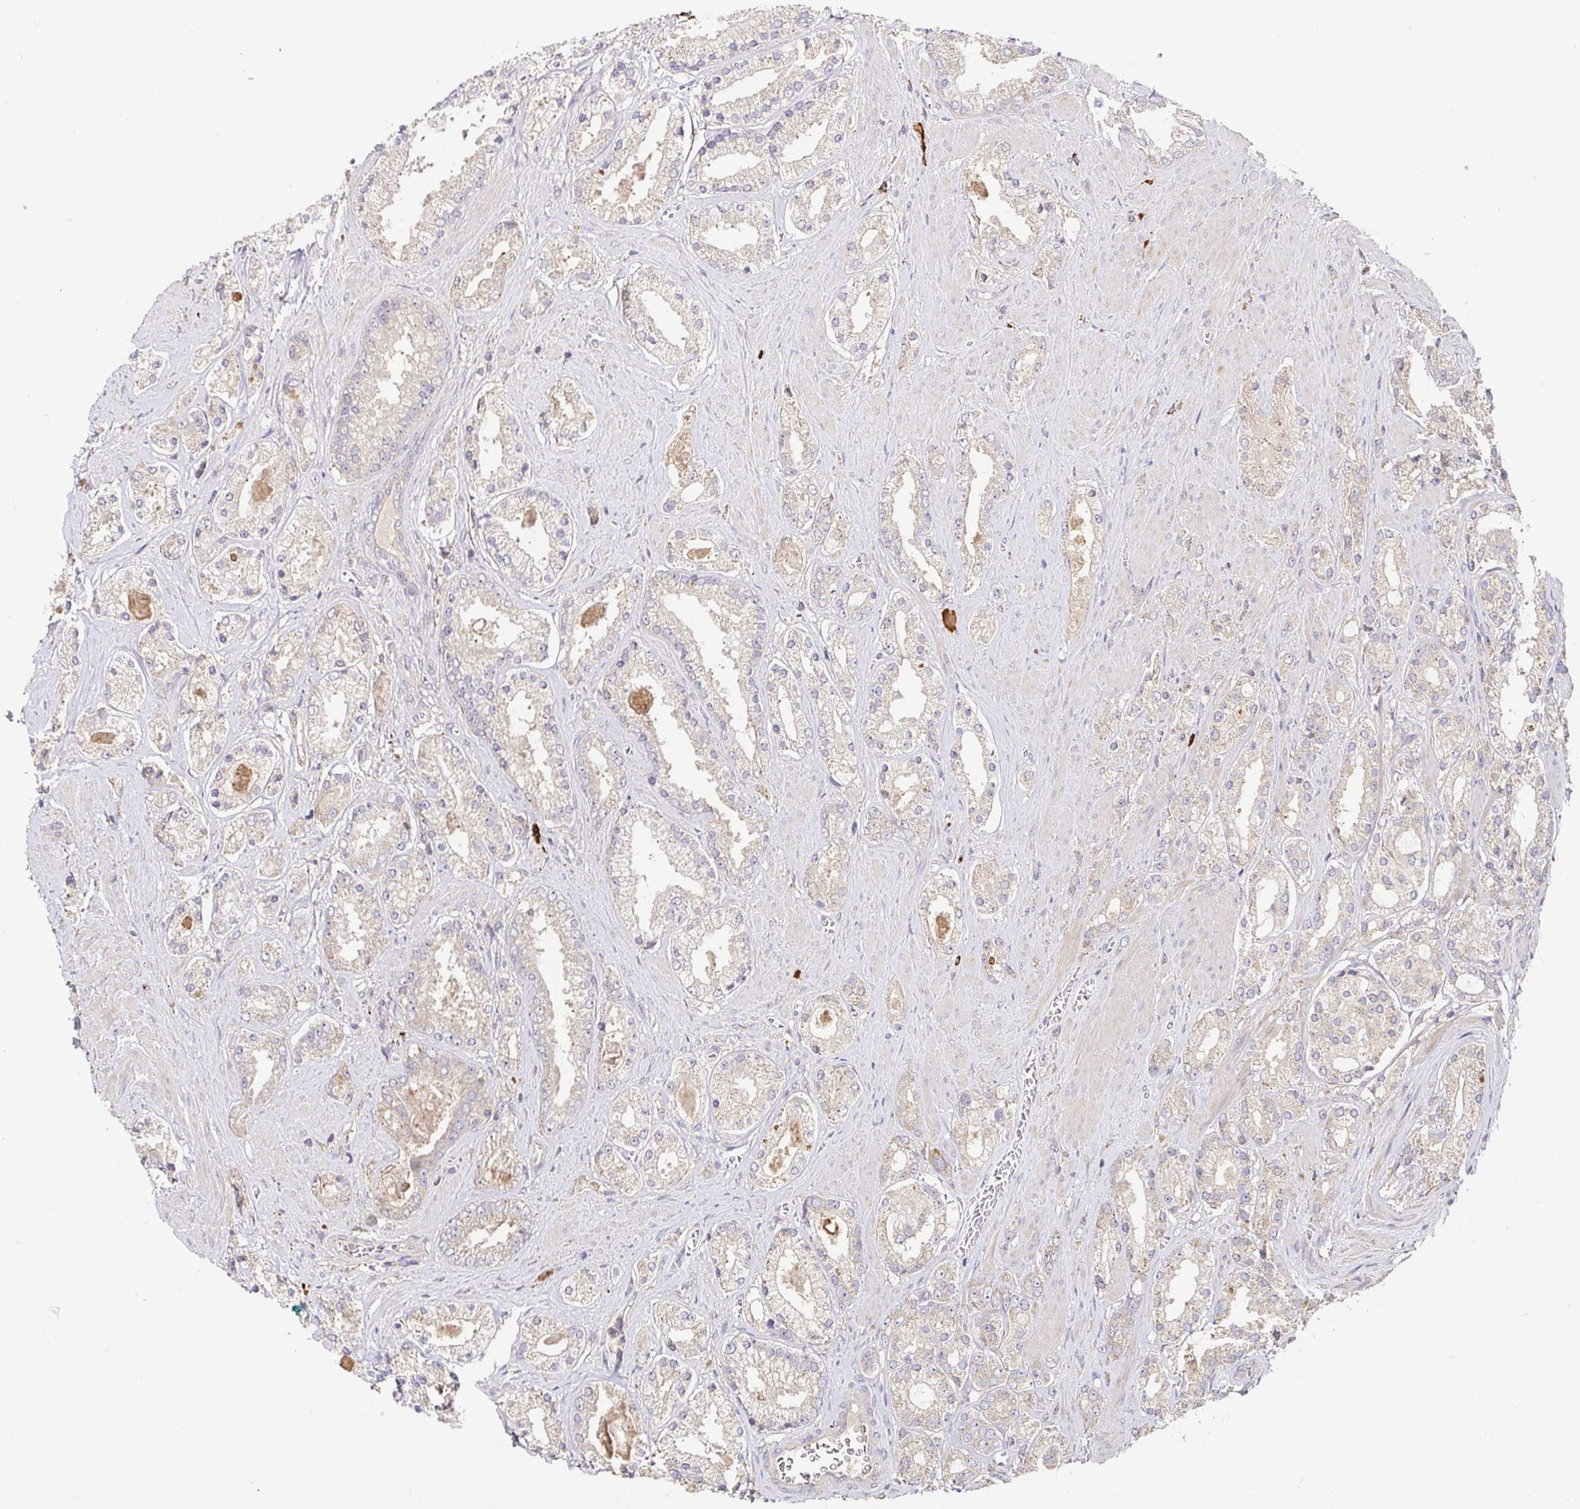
{"staining": {"intensity": "negative", "quantity": "none", "location": "none"}, "tissue": "prostate cancer", "cell_type": "Tumor cells", "image_type": "cancer", "snomed": [{"axis": "morphology", "description": "Adenocarcinoma, High grade"}, {"axis": "topography", "description": "Prostate"}], "caption": "Prostate high-grade adenocarcinoma was stained to show a protein in brown. There is no significant positivity in tumor cells.", "gene": "HAGH", "patient": {"sex": "male", "age": 67}}